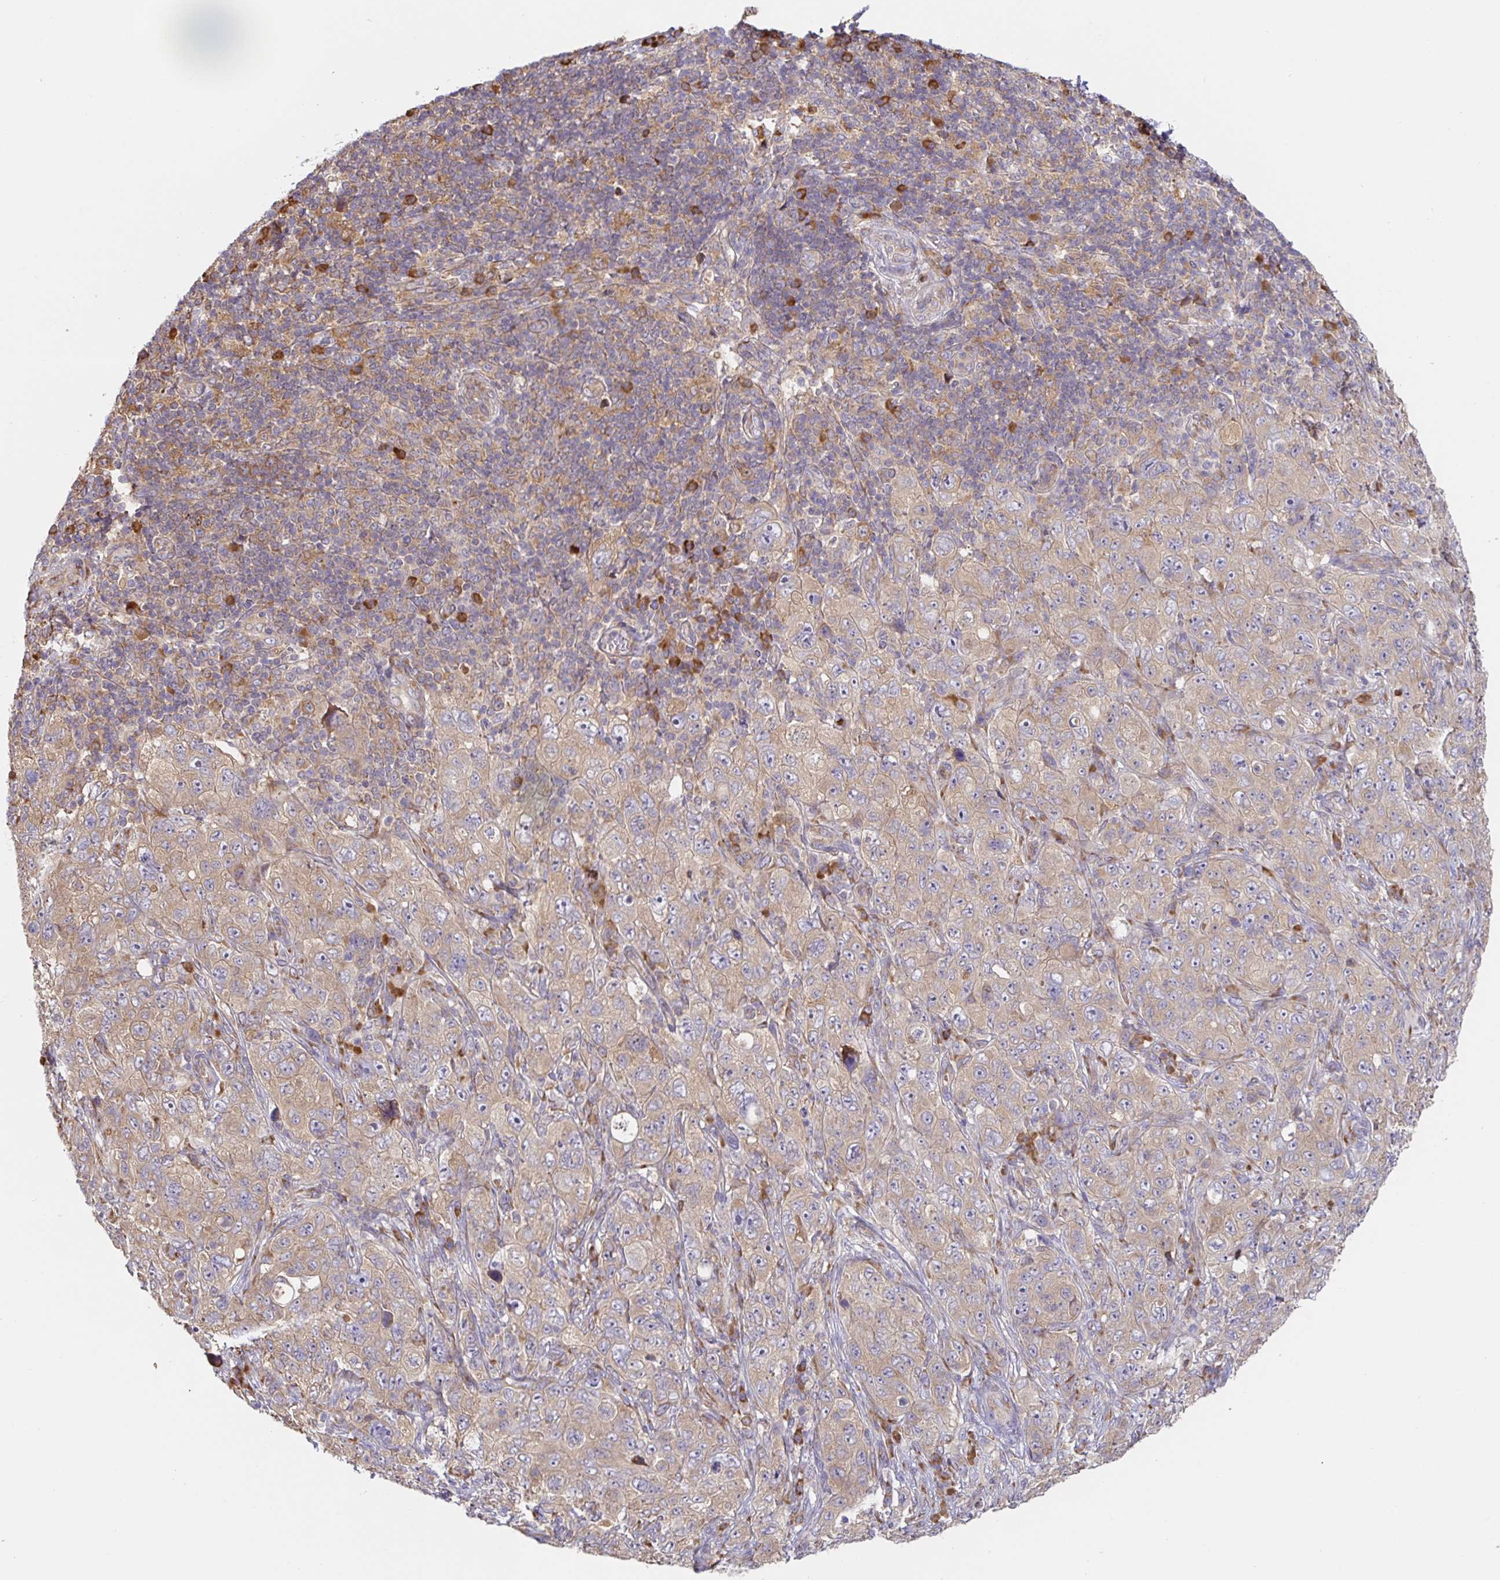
{"staining": {"intensity": "weak", "quantity": ">75%", "location": "cytoplasmic/membranous"}, "tissue": "pancreatic cancer", "cell_type": "Tumor cells", "image_type": "cancer", "snomed": [{"axis": "morphology", "description": "Adenocarcinoma, NOS"}, {"axis": "topography", "description": "Pancreas"}], "caption": "Human pancreatic adenocarcinoma stained with a brown dye demonstrates weak cytoplasmic/membranous positive positivity in approximately >75% of tumor cells.", "gene": "PDPK1", "patient": {"sex": "male", "age": 68}}